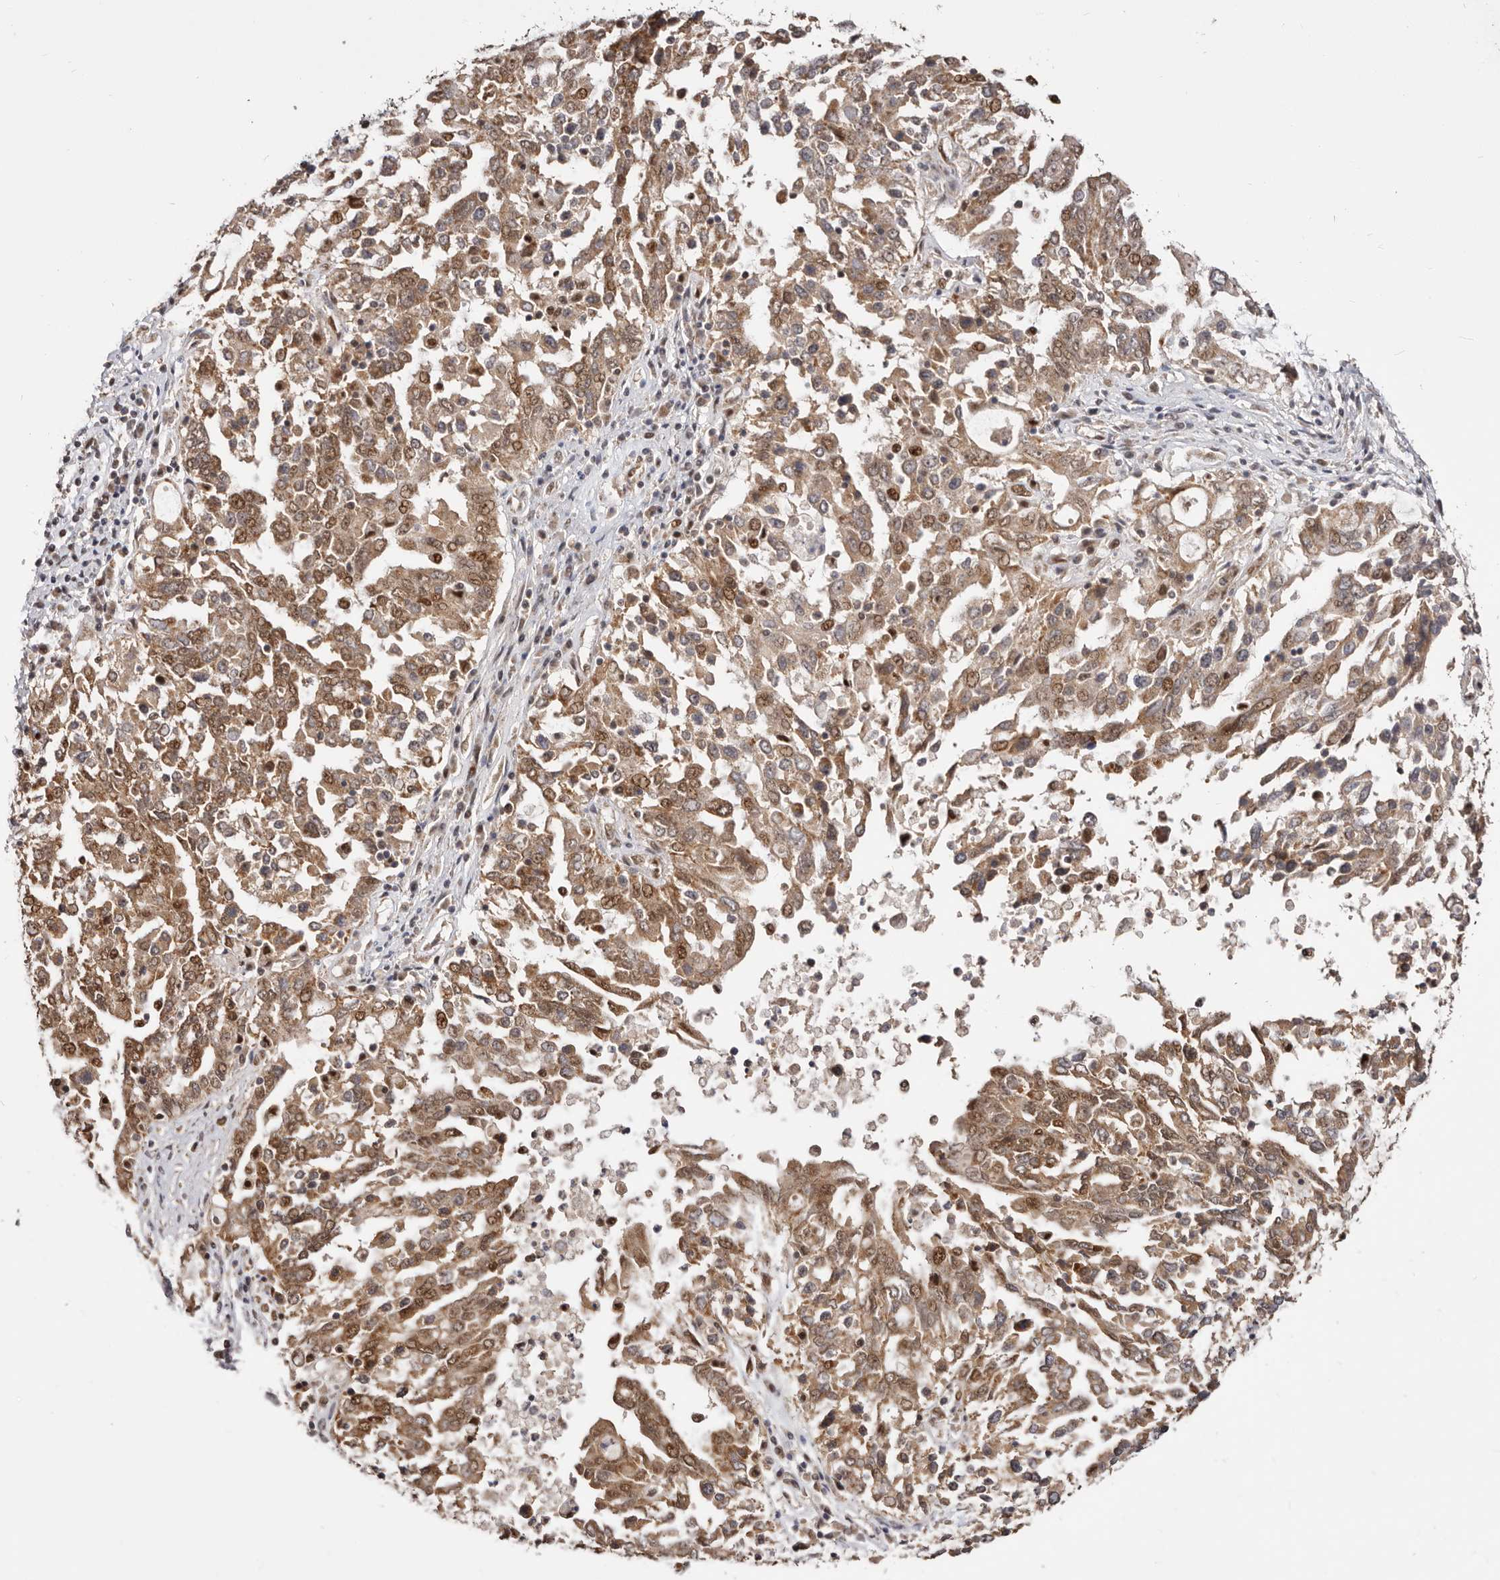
{"staining": {"intensity": "moderate", "quantity": ">75%", "location": "cytoplasmic/membranous,nuclear"}, "tissue": "ovarian cancer", "cell_type": "Tumor cells", "image_type": "cancer", "snomed": [{"axis": "morphology", "description": "Carcinoma, endometroid"}, {"axis": "topography", "description": "Ovary"}], "caption": "Protein expression analysis of endometroid carcinoma (ovarian) demonstrates moderate cytoplasmic/membranous and nuclear staining in about >75% of tumor cells. (IHC, brightfield microscopy, high magnification).", "gene": "SEC14L1", "patient": {"sex": "female", "age": 62}}